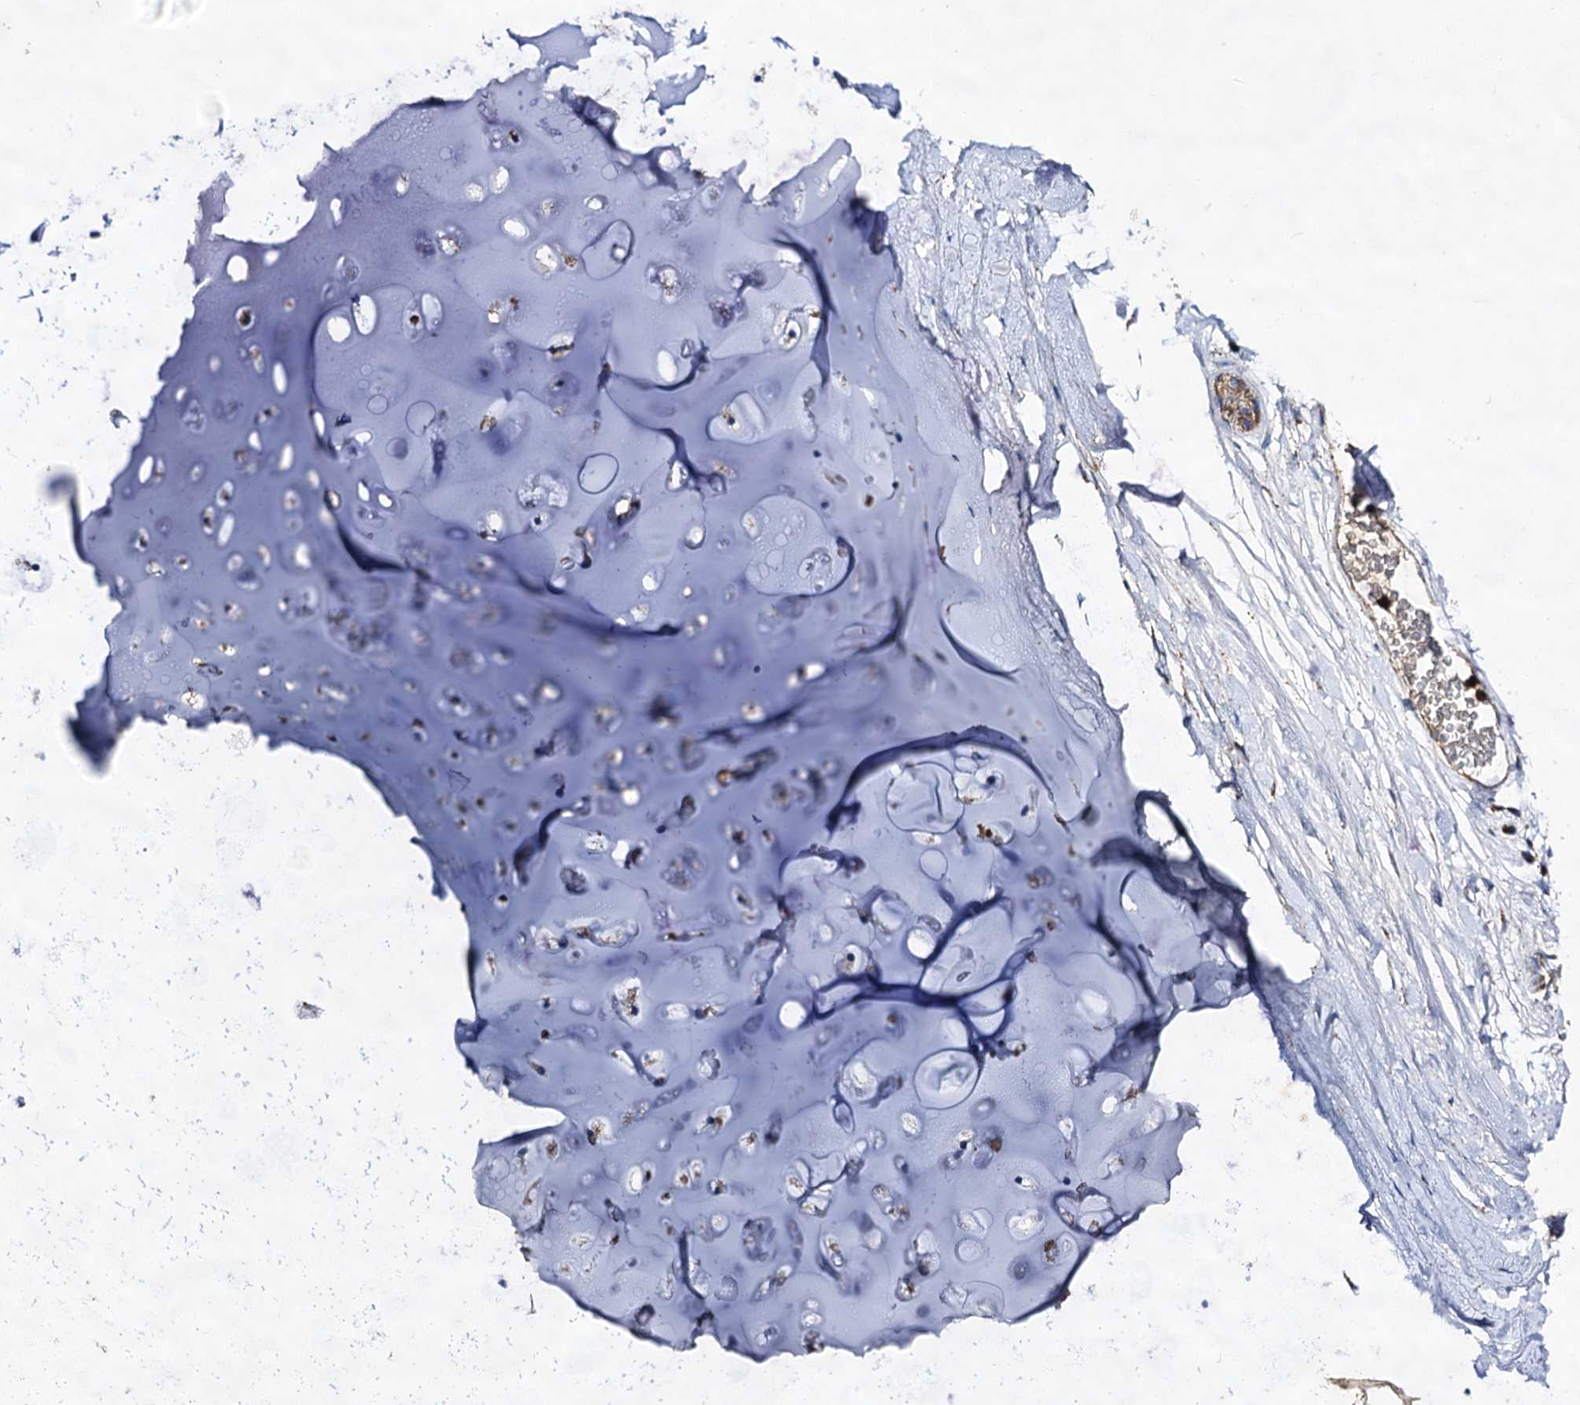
{"staining": {"intensity": "negative", "quantity": "none", "location": "none"}, "tissue": "adipose tissue", "cell_type": "Adipocytes", "image_type": "normal", "snomed": [{"axis": "morphology", "description": "Normal tissue, NOS"}, {"axis": "topography", "description": "Lymph node"}, {"axis": "topography", "description": "Bronchus"}], "caption": "Immunohistochemistry (IHC) histopathology image of normal adipose tissue: adipose tissue stained with DAB reveals no significant protein staining in adipocytes. (Brightfield microscopy of DAB (3,3'-diaminobenzidine) immunohistochemistry (IHC) at high magnification).", "gene": "ACAD9", "patient": {"sex": "male", "age": 63}}